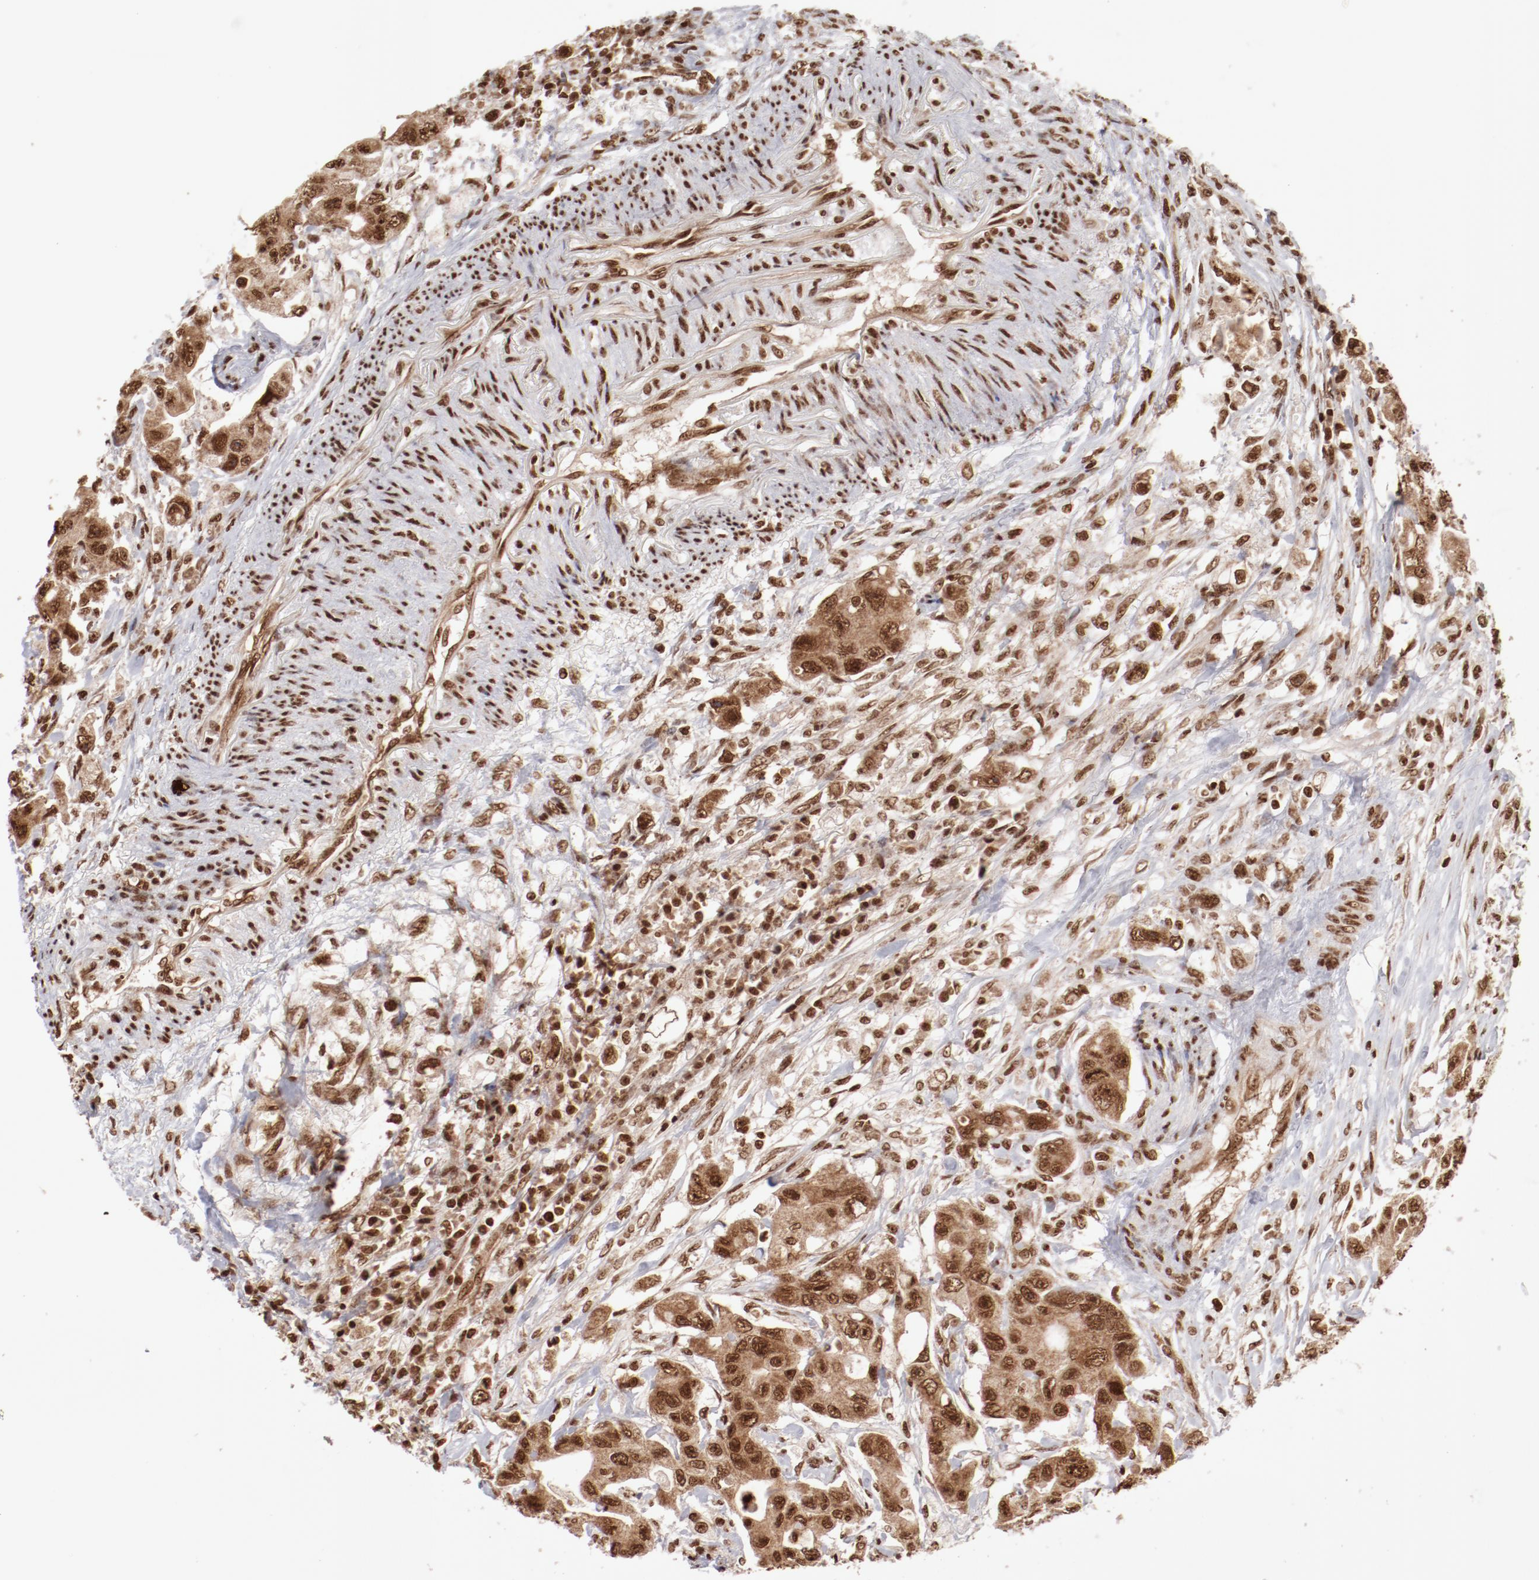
{"staining": {"intensity": "moderate", "quantity": ">75%", "location": "cytoplasmic/membranous,nuclear"}, "tissue": "colorectal cancer", "cell_type": "Tumor cells", "image_type": "cancer", "snomed": [{"axis": "morphology", "description": "Adenocarcinoma, NOS"}, {"axis": "topography", "description": "Colon"}], "caption": "This is a histology image of immunohistochemistry (IHC) staining of colorectal adenocarcinoma, which shows moderate expression in the cytoplasmic/membranous and nuclear of tumor cells.", "gene": "ABL2", "patient": {"sex": "female", "age": 46}}